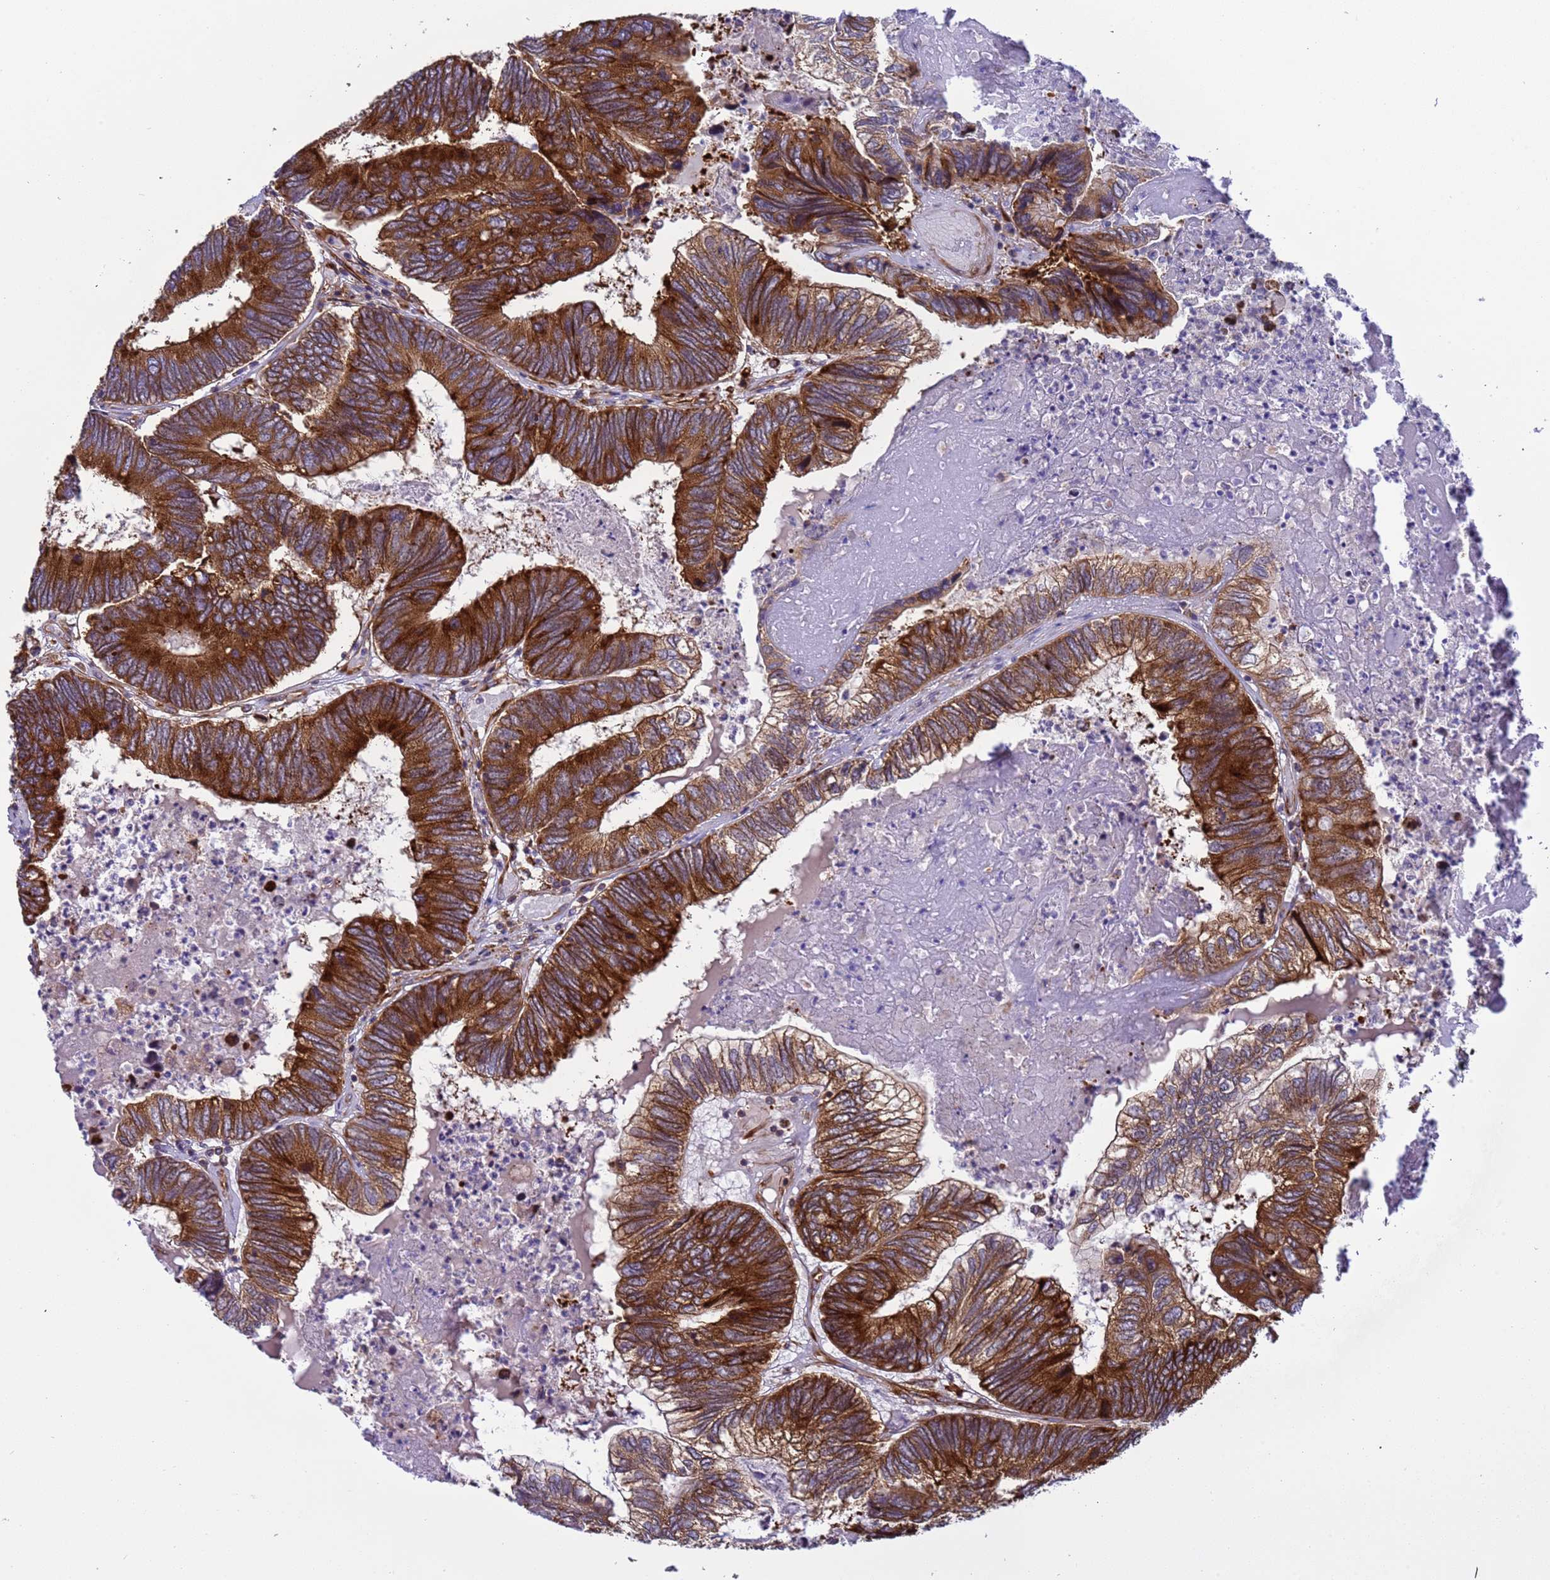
{"staining": {"intensity": "strong", "quantity": ">75%", "location": "cytoplasmic/membranous"}, "tissue": "colorectal cancer", "cell_type": "Tumor cells", "image_type": "cancer", "snomed": [{"axis": "morphology", "description": "Adenocarcinoma, NOS"}, {"axis": "topography", "description": "Colon"}], "caption": "This photomicrograph displays IHC staining of colorectal cancer, with high strong cytoplasmic/membranous staining in approximately >75% of tumor cells.", "gene": "RPL36", "patient": {"sex": "female", "age": 67}}